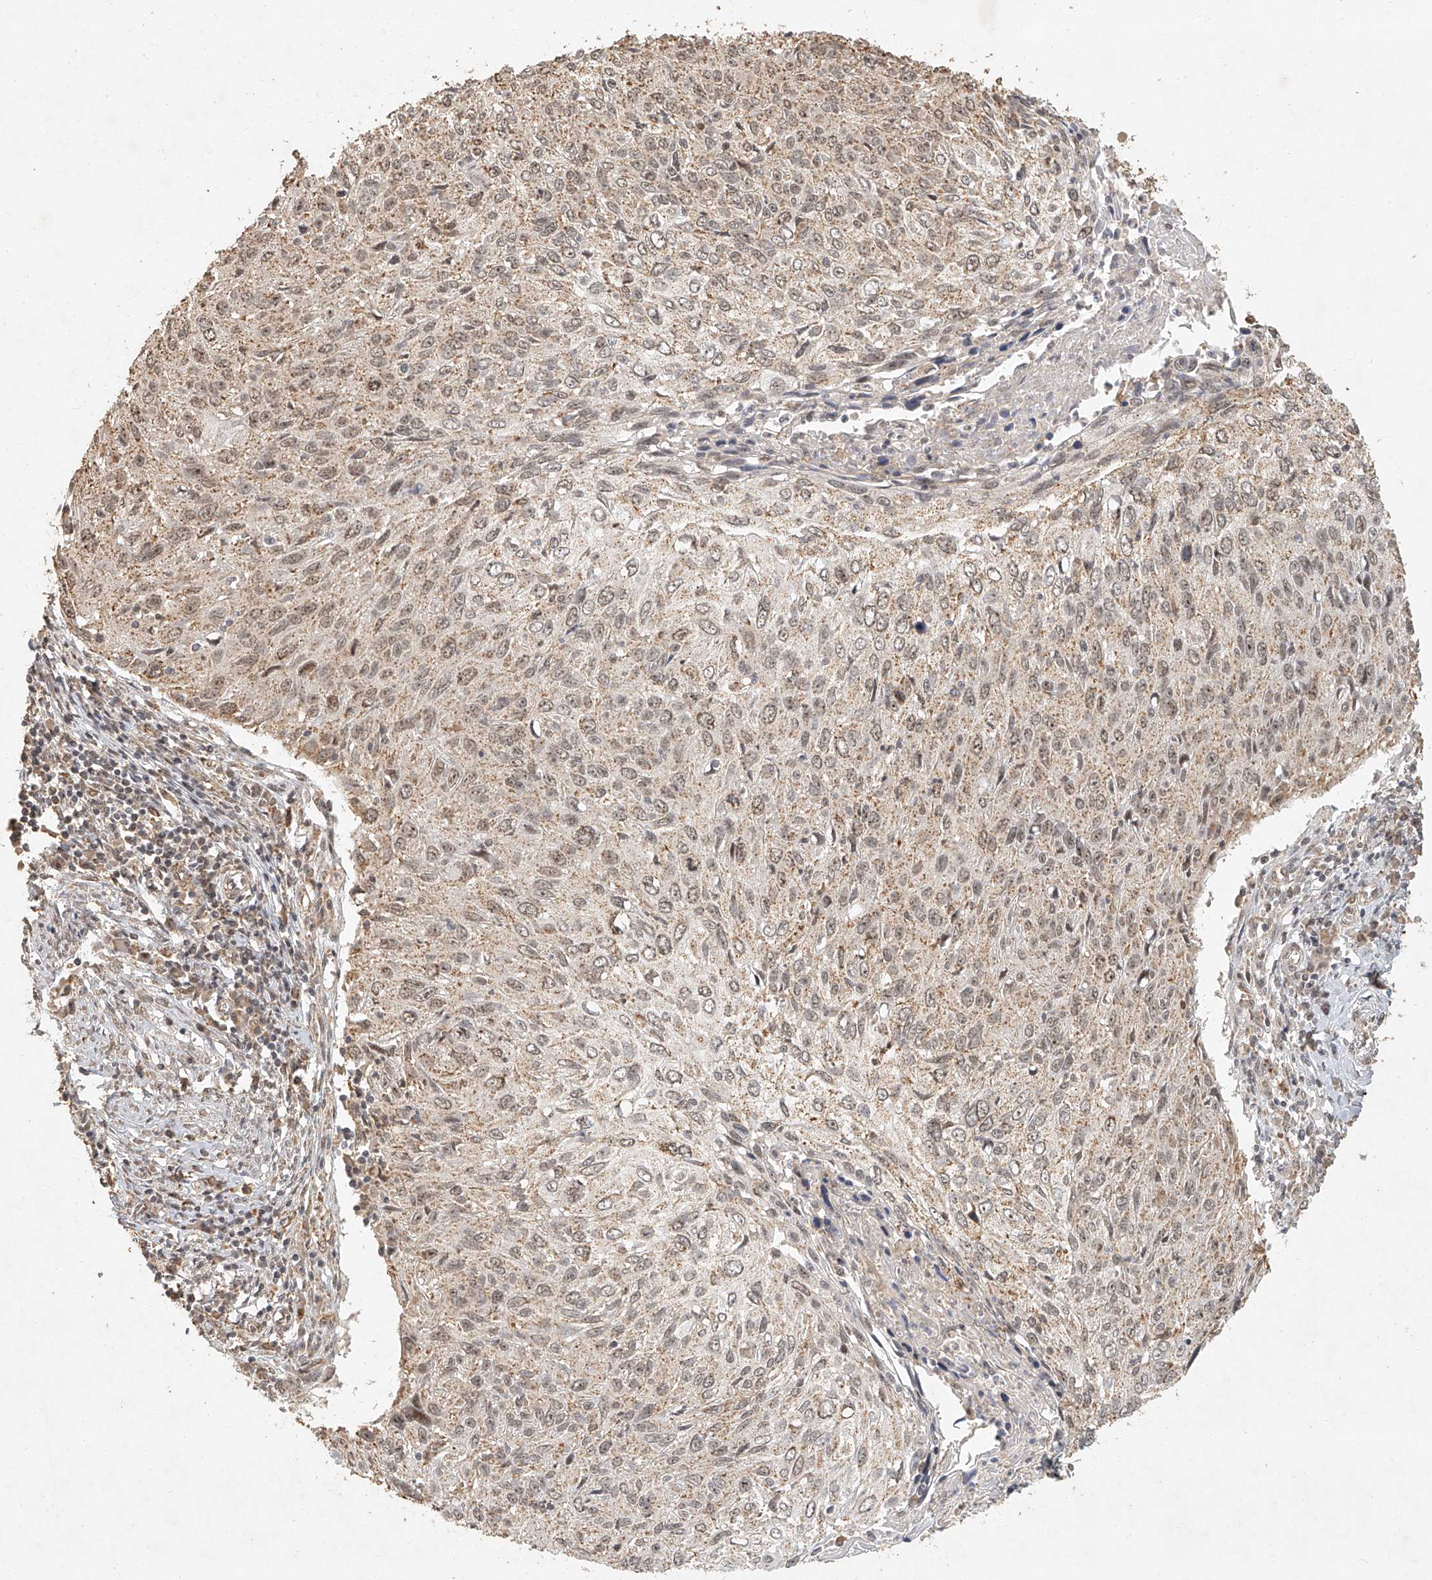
{"staining": {"intensity": "weak", "quantity": ">75%", "location": "cytoplasmic/membranous,nuclear"}, "tissue": "cervical cancer", "cell_type": "Tumor cells", "image_type": "cancer", "snomed": [{"axis": "morphology", "description": "Squamous cell carcinoma, NOS"}, {"axis": "topography", "description": "Cervix"}], "caption": "Weak cytoplasmic/membranous and nuclear expression for a protein is present in approximately >75% of tumor cells of cervical cancer (squamous cell carcinoma) using IHC.", "gene": "CXorf58", "patient": {"sex": "female", "age": 51}}